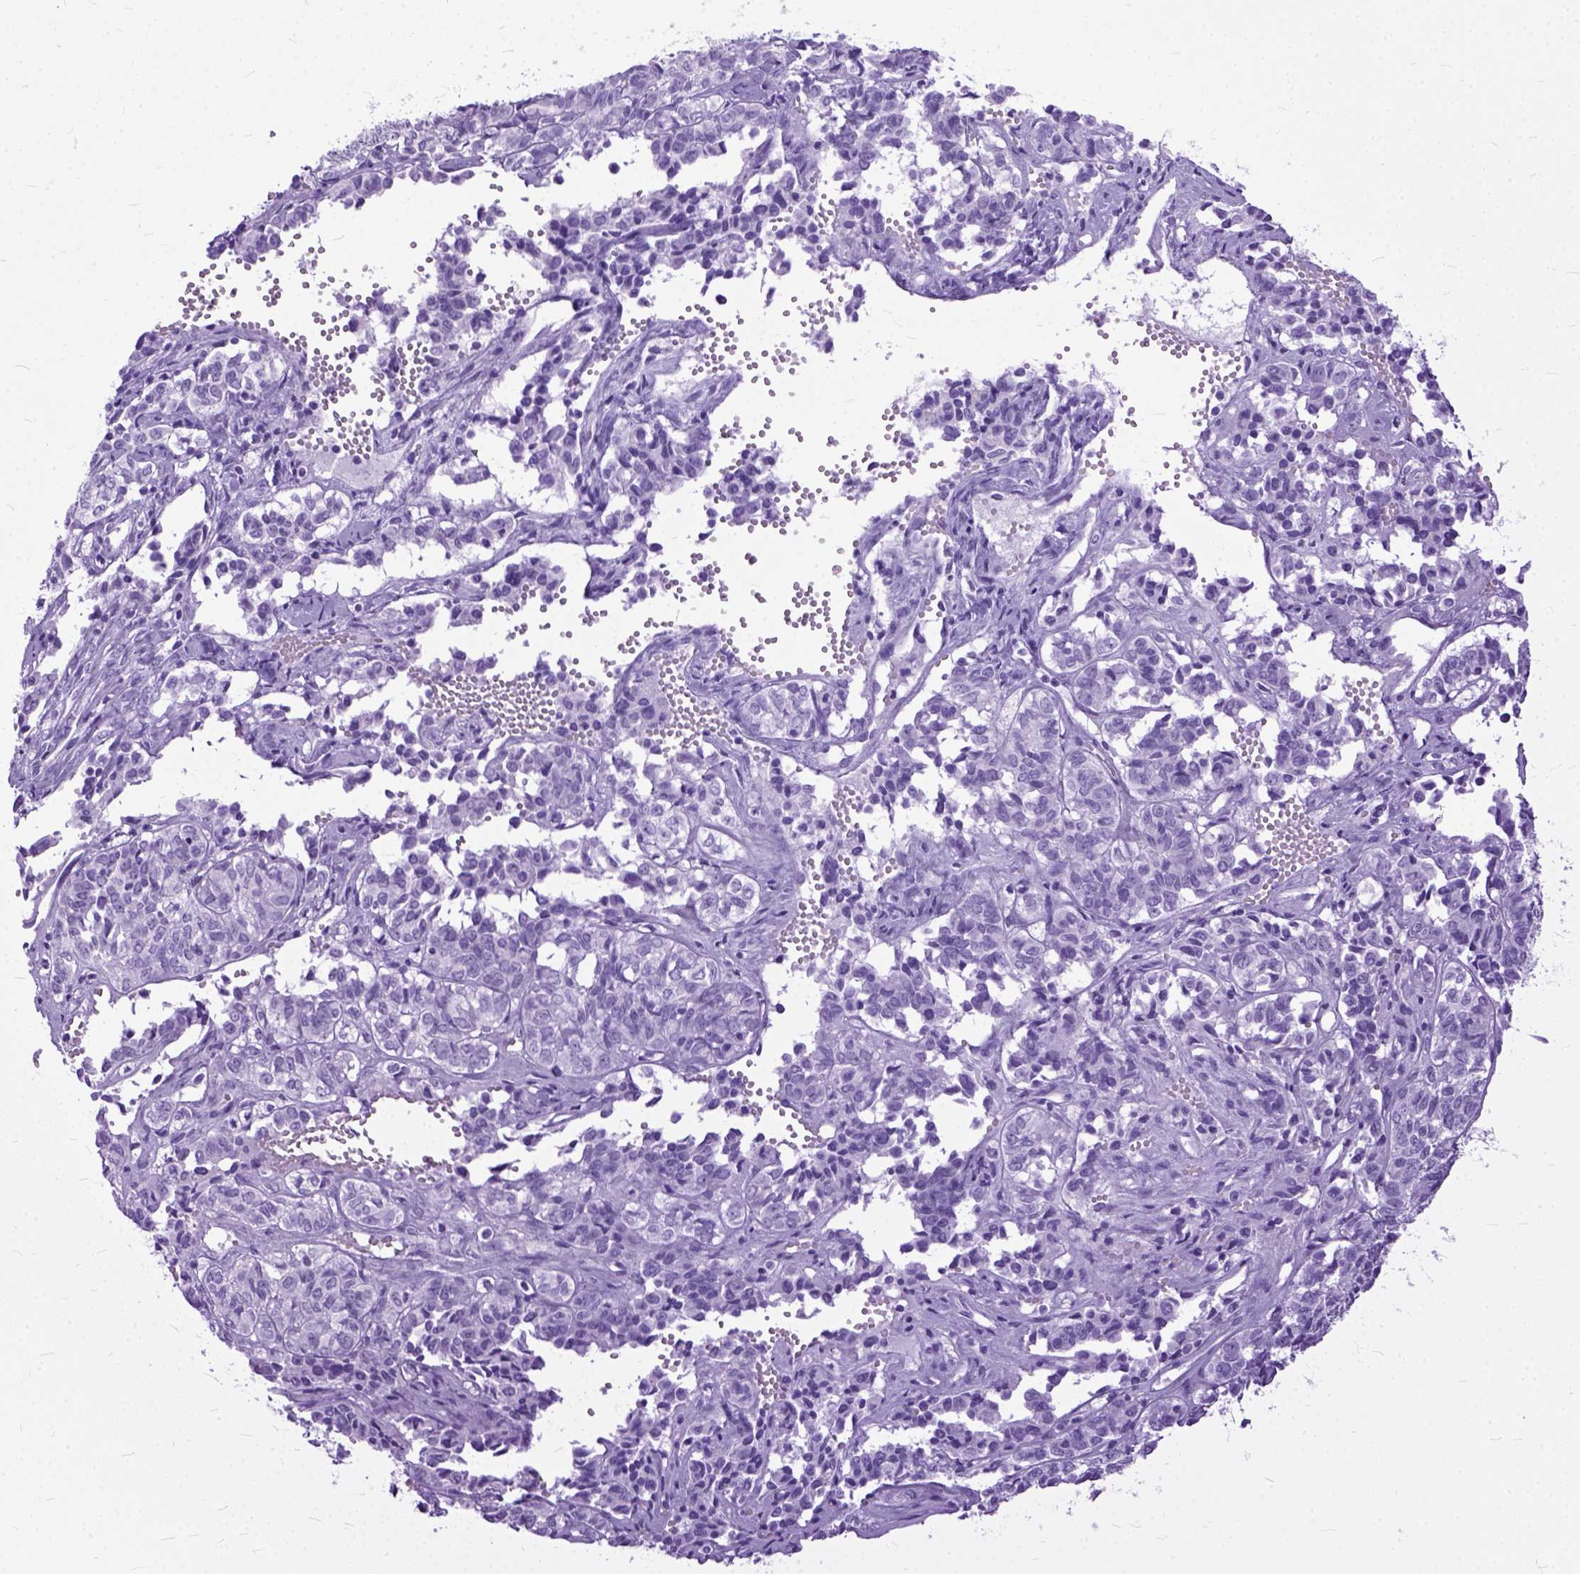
{"staining": {"intensity": "negative", "quantity": "none", "location": "none"}, "tissue": "ovarian cancer", "cell_type": "Tumor cells", "image_type": "cancer", "snomed": [{"axis": "morphology", "description": "Carcinoma, endometroid"}, {"axis": "topography", "description": "Ovary"}], "caption": "Tumor cells show no significant positivity in ovarian cancer. (Immunohistochemistry, brightfield microscopy, high magnification).", "gene": "GNGT1", "patient": {"sex": "female", "age": 80}}